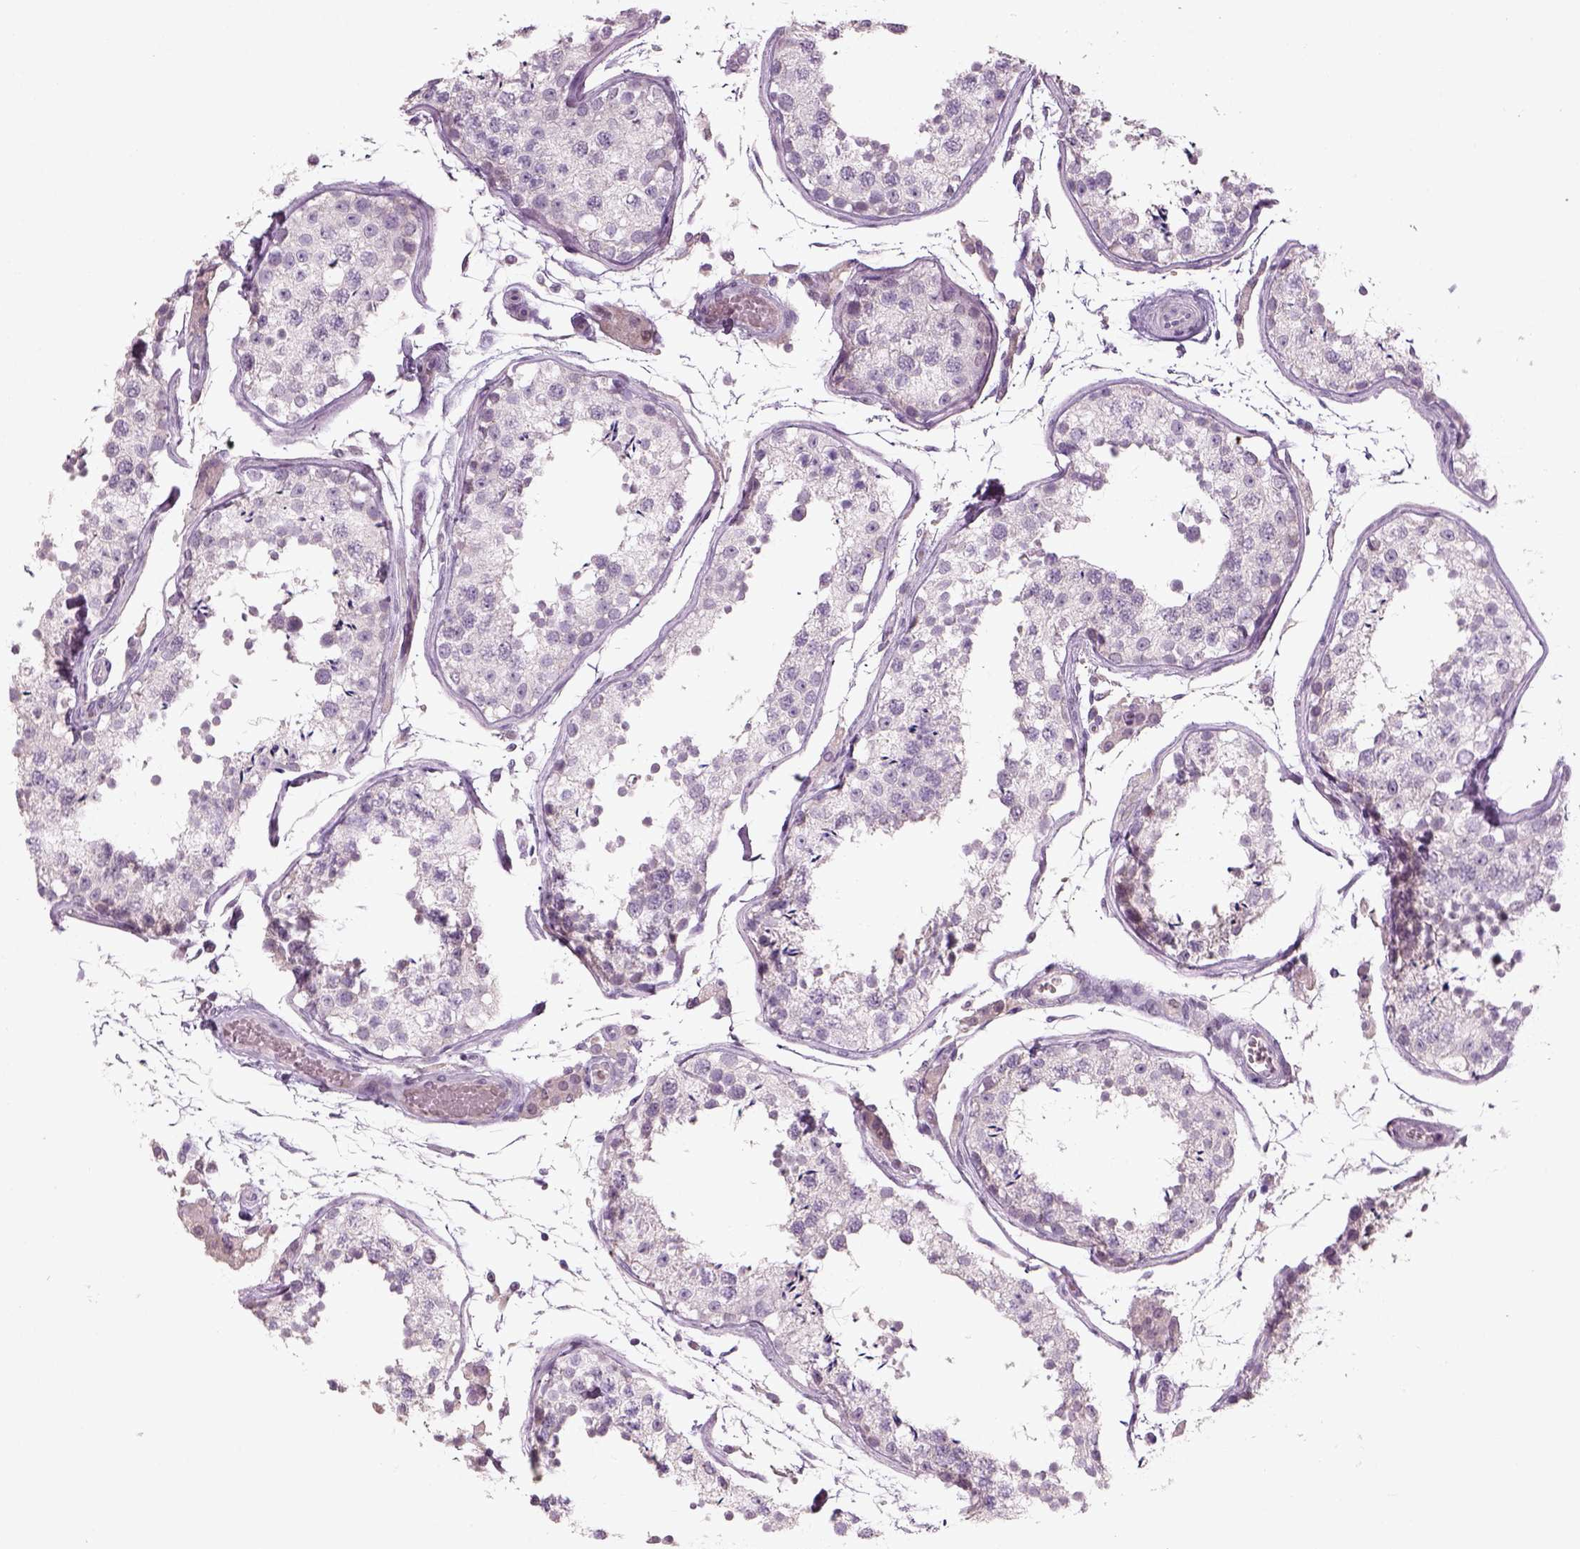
{"staining": {"intensity": "weak", "quantity": "<25%", "location": "cytoplasmic/membranous"}, "tissue": "testis", "cell_type": "Cells in seminiferous ducts", "image_type": "normal", "snomed": [{"axis": "morphology", "description": "Normal tissue, NOS"}, {"axis": "topography", "description": "Testis"}], "caption": "This photomicrograph is of benign testis stained with immunohistochemistry to label a protein in brown with the nuclei are counter-stained blue. There is no positivity in cells in seminiferous ducts.", "gene": "PENK", "patient": {"sex": "male", "age": 29}}